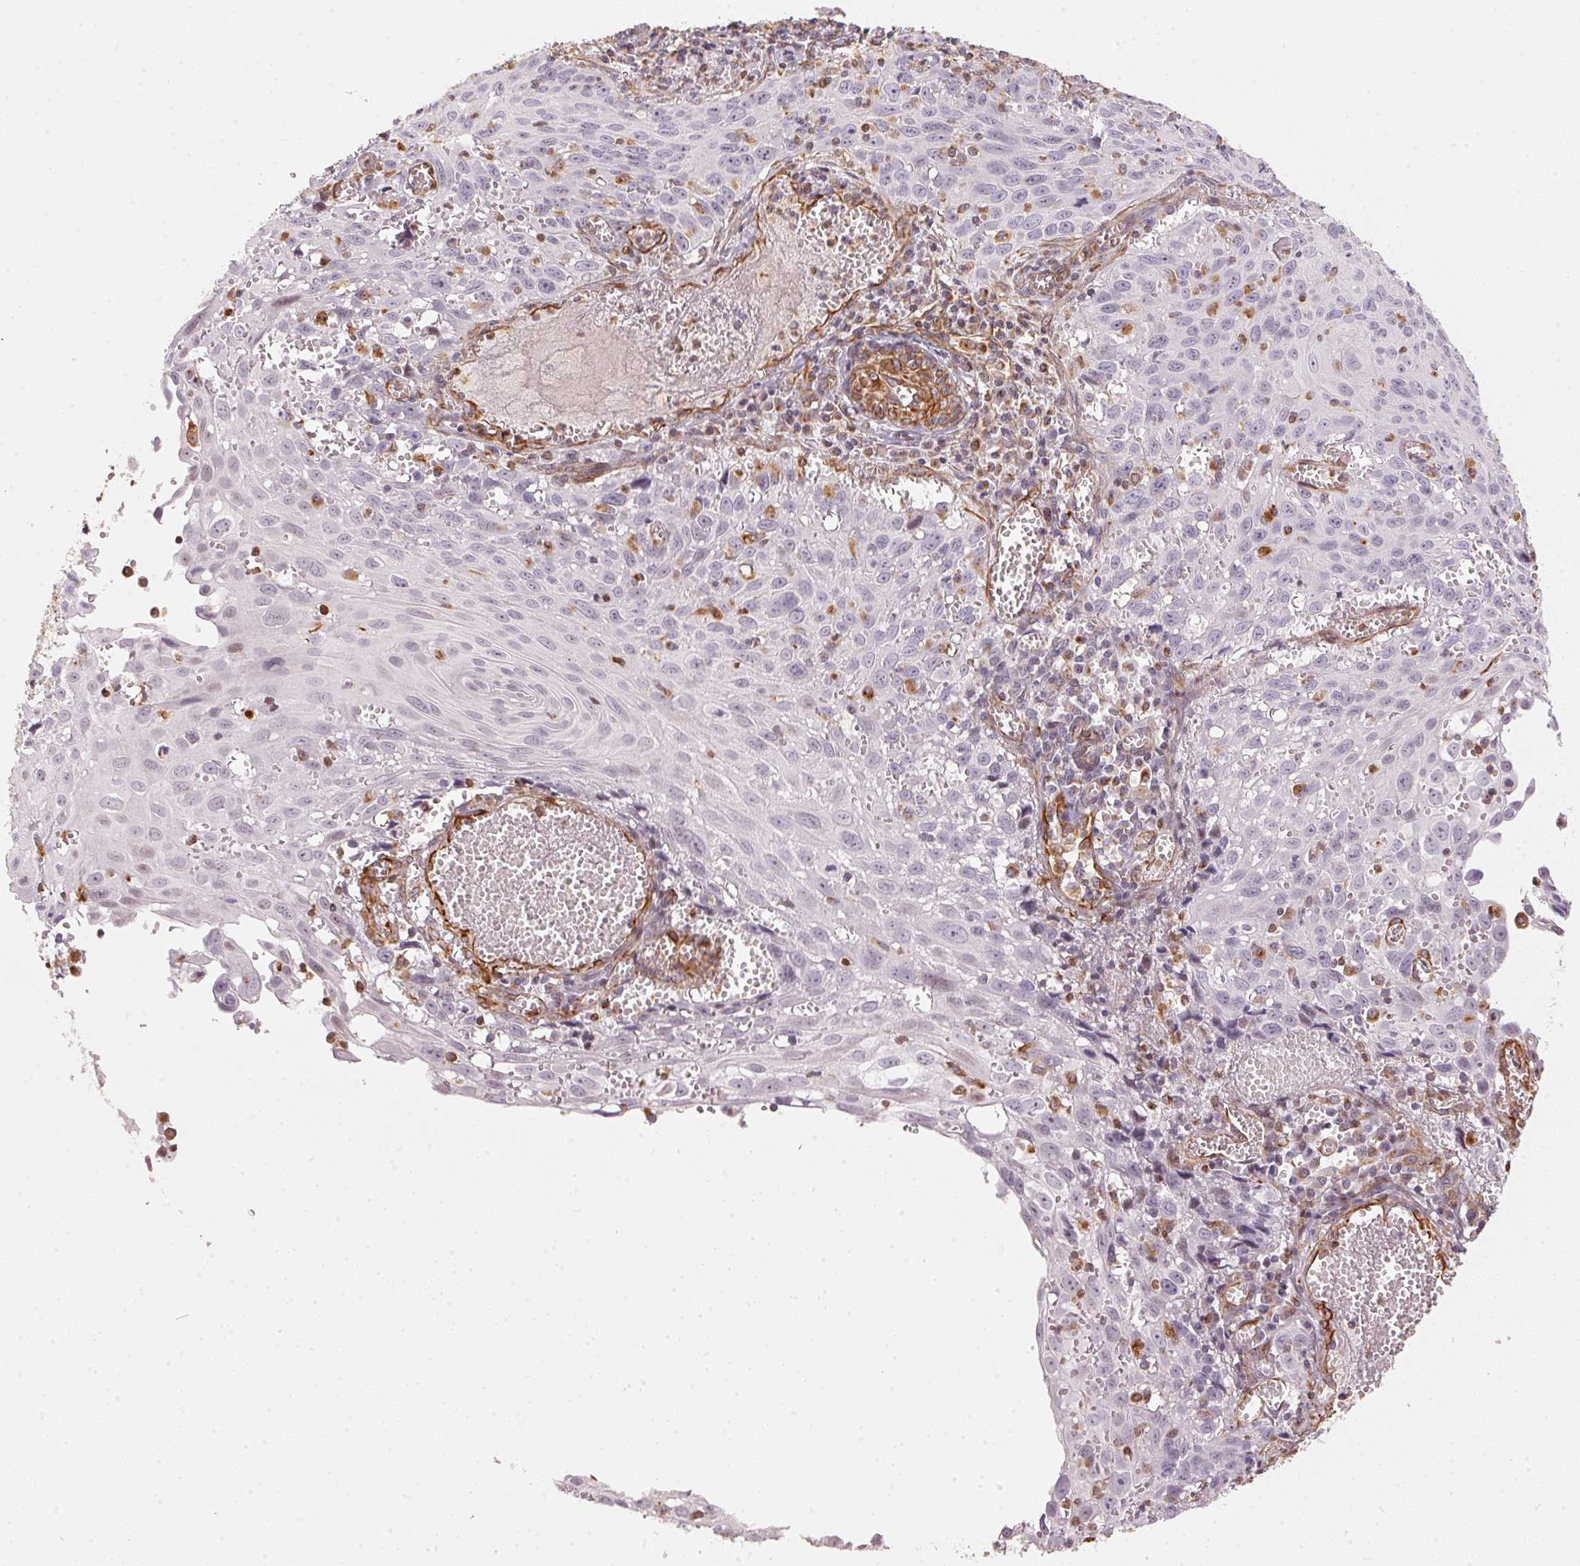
{"staining": {"intensity": "moderate", "quantity": "<25%", "location": "cytoplasmic/membranous"}, "tissue": "cervical cancer", "cell_type": "Tumor cells", "image_type": "cancer", "snomed": [{"axis": "morphology", "description": "Squamous cell carcinoma, NOS"}, {"axis": "topography", "description": "Cervix"}], "caption": "IHC image of cervical cancer stained for a protein (brown), which exhibits low levels of moderate cytoplasmic/membranous staining in about <25% of tumor cells.", "gene": "FOXR2", "patient": {"sex": "female", "age": 38}}